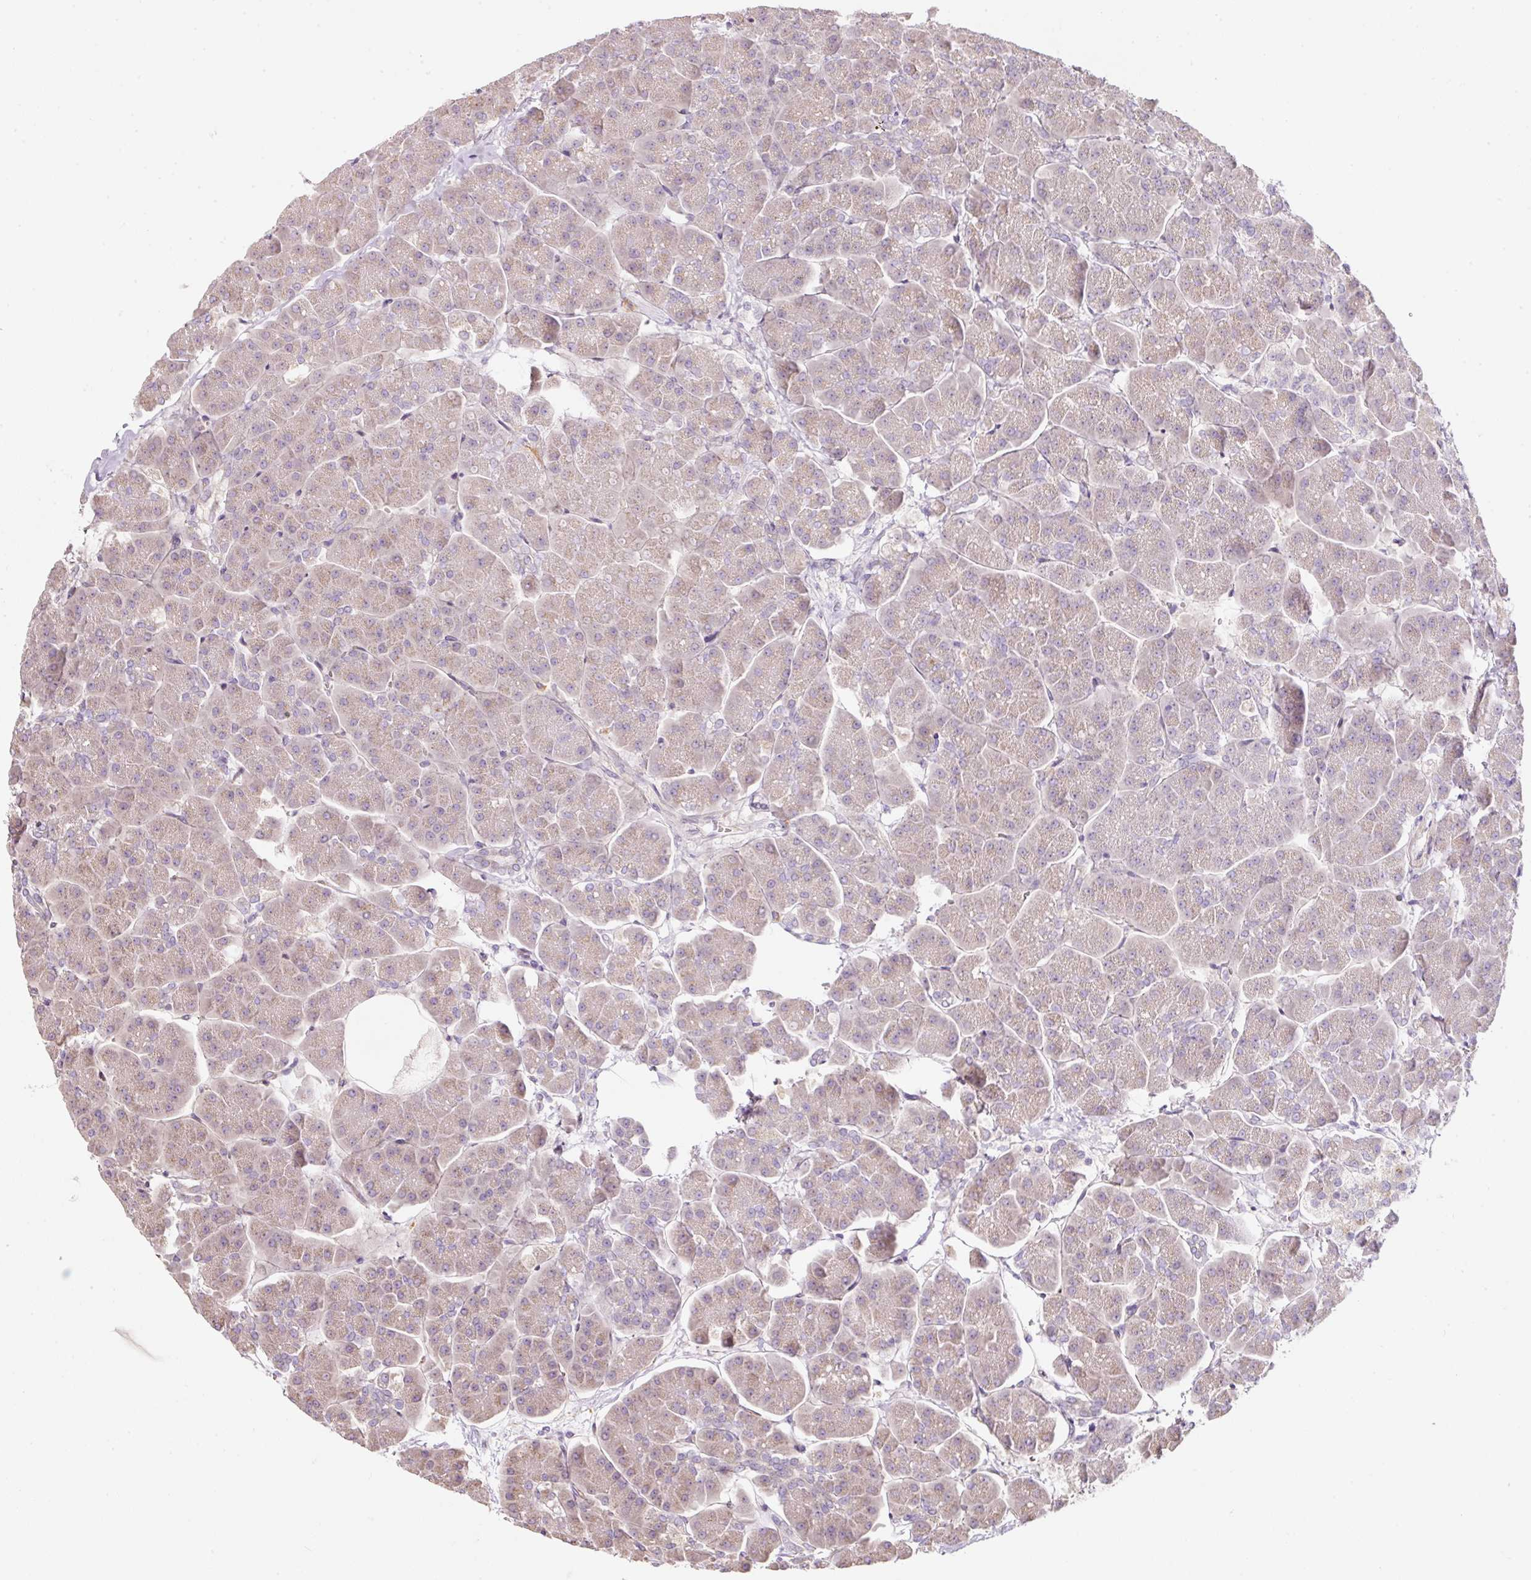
{"staining": {"intensity": "moderate", "quantity": "<25%", "location": "cytoplasmic/membranous"}, "tissue": "pancreas", "cell_type": "Exocrine glandular cells", "image_type": "normal", "snomed": [{"axis": "morphology", "description": "Normal tissue, NOS"}, {"axis": "topography", "description": "Pancreas"}, {"axis": "topography", "description": "Peripheral nerve tissue"}], "caption": "Immunohistochemical staining of normal pancreas displays <25% levels of moderate cytoplasmic/membranous protein staining in approximately <25% of exocrine glandular cells.", "gene": "NBPF11", "patient": {"sex": "male", "age": 54}}